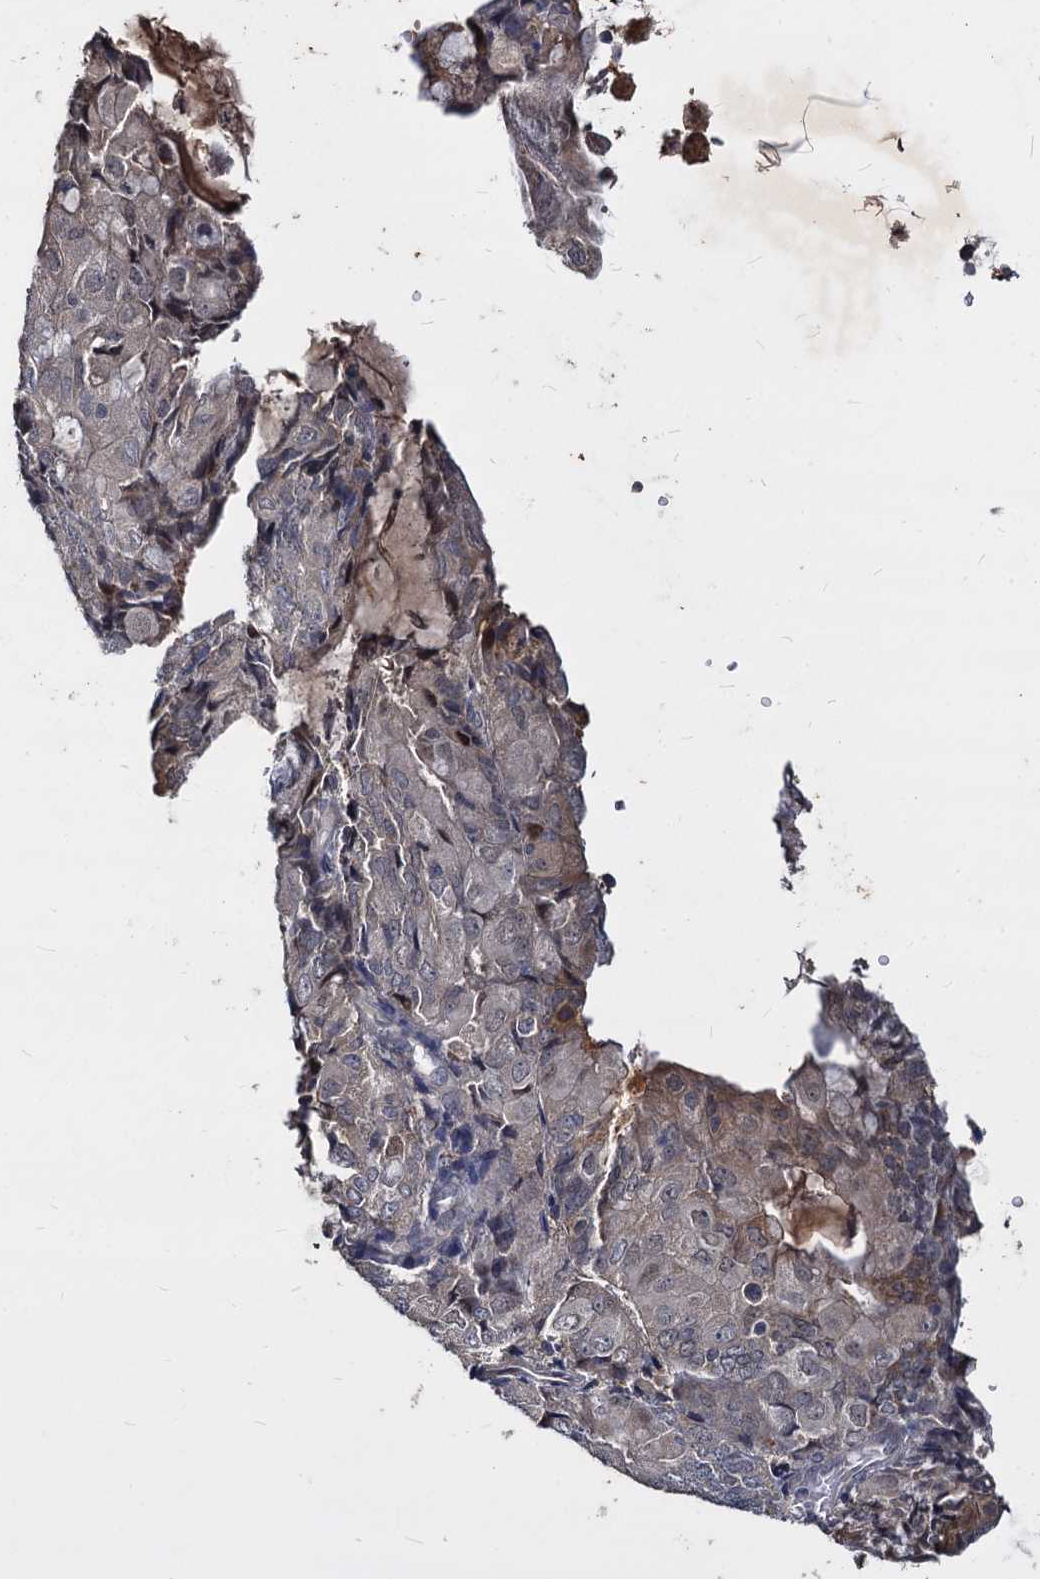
{"staining": {"intensity": "moderate", "quantity": "25%-75%", "location": "cytoplasmic/membranous"}, "tissue": "endometrial cancer", "cell_type": "Tumor cells", "image_type": "cancer", "snomed": [{"axis": "morphology", "description": "Adenocarcinoma, NOS"}, {"axis": "topography", "description": "Endometrium"}], "caption": "IHC staining of endometrial cancer (adenocarcinoma), which displays medium levels of moderate cytoplasmic/membranous positivity in approximately 25%-75% of tumor cells indicating moderate cytoplasmic/membranous protein positivity. The staining was performed using DAB (3,3'-diaminobenzidine) (brown) for protein detection and nuclei were counterstained in hematoxylin (blue).", "gene": "CCDC184", "patient": {"sex": "female", "age": 81}}